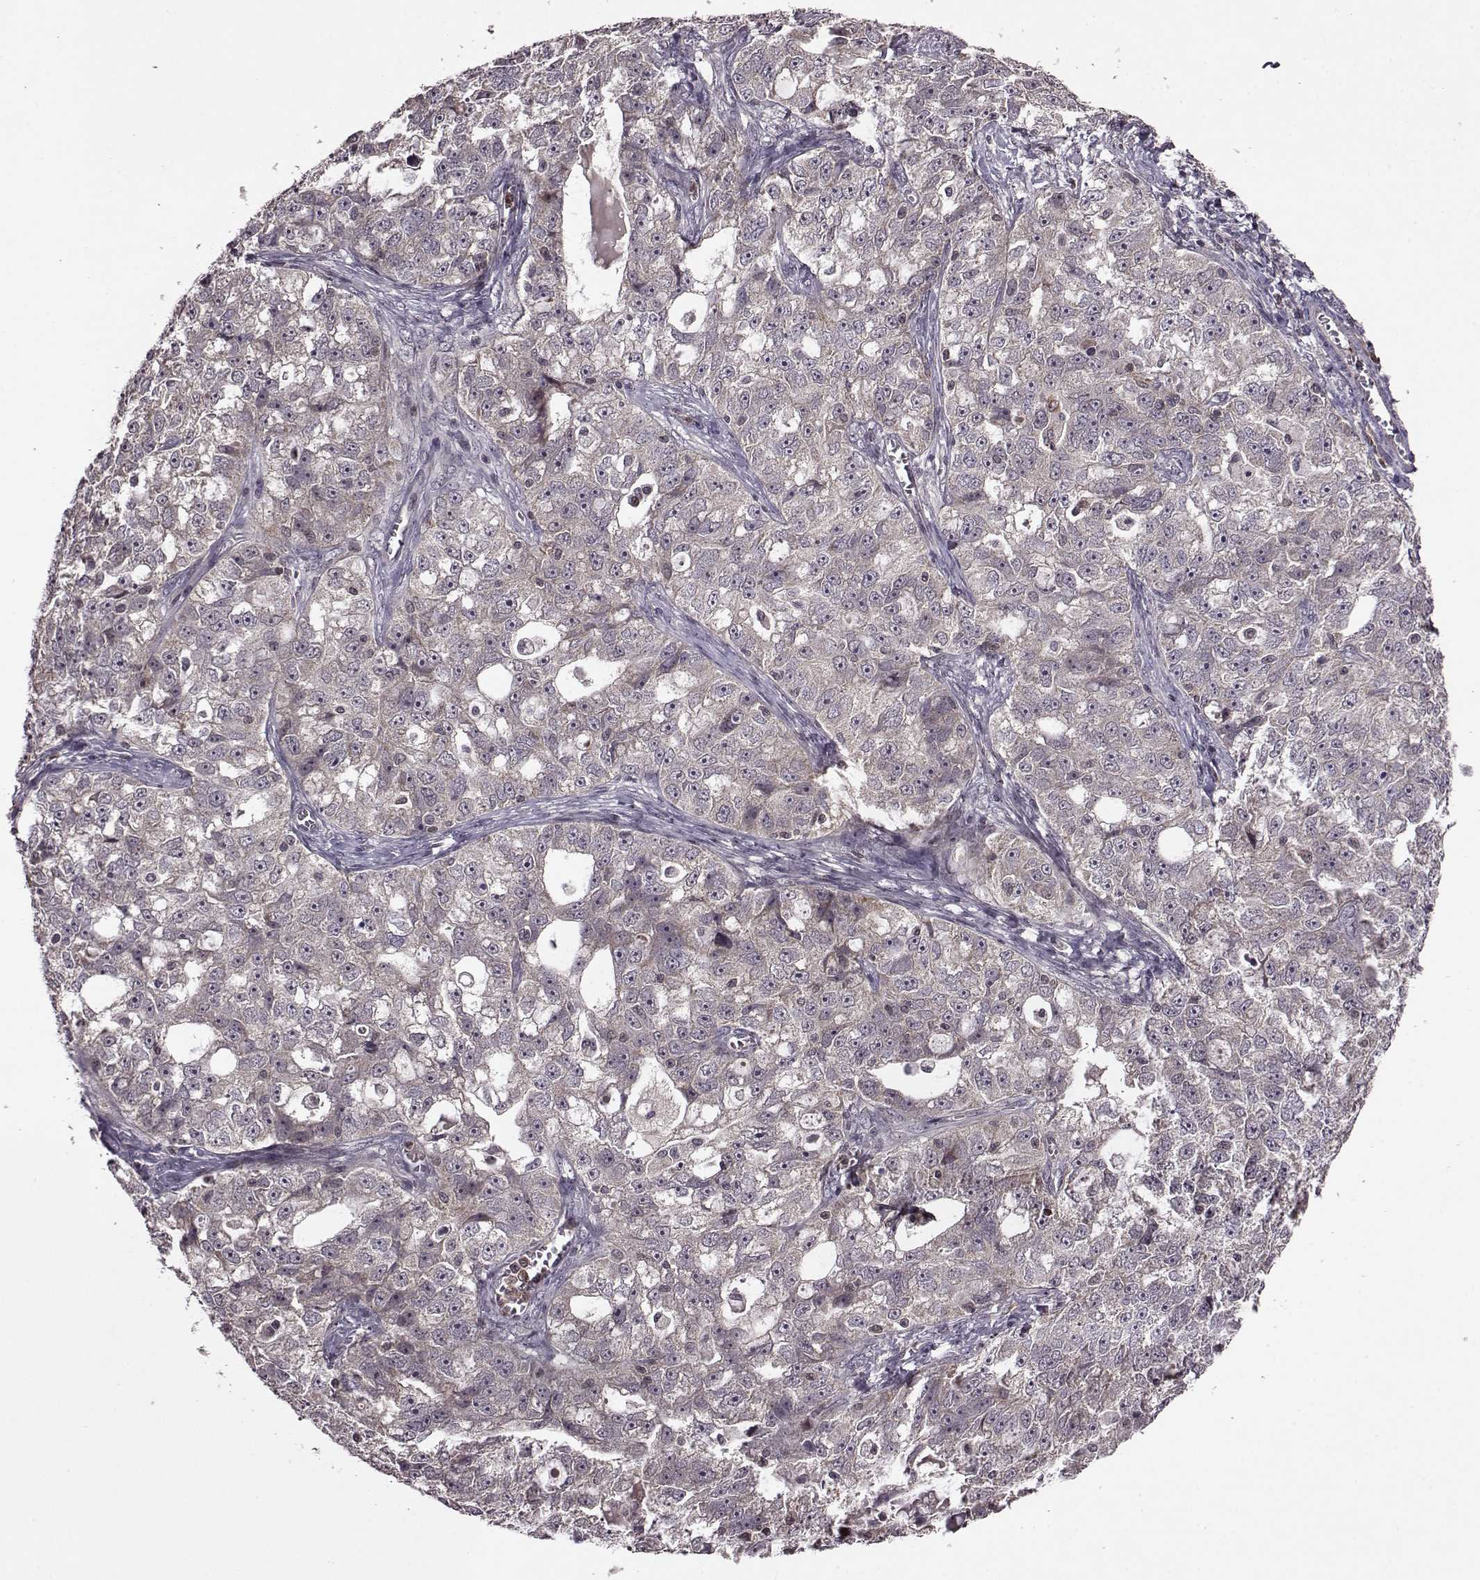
{"staining": {"intensity": "negative", "quantity": "none", "location": "none"}, "tissue": "ovarian cancer", "cell_type": "Tumor cells", "image_type": "cancer", "snomed": [{"axis": "morphology", "description": "Cystadenocarcinoma, serous, NOS"}, {"axis": "topography", "description": "Ovary"}], "caption": "Human ovarian cancer stained for a protein using immunohistochemistry demonstrates no positivity in tumor cells.", "gene": "TRMU", "patient": {"sex": "female", "age": 51}}